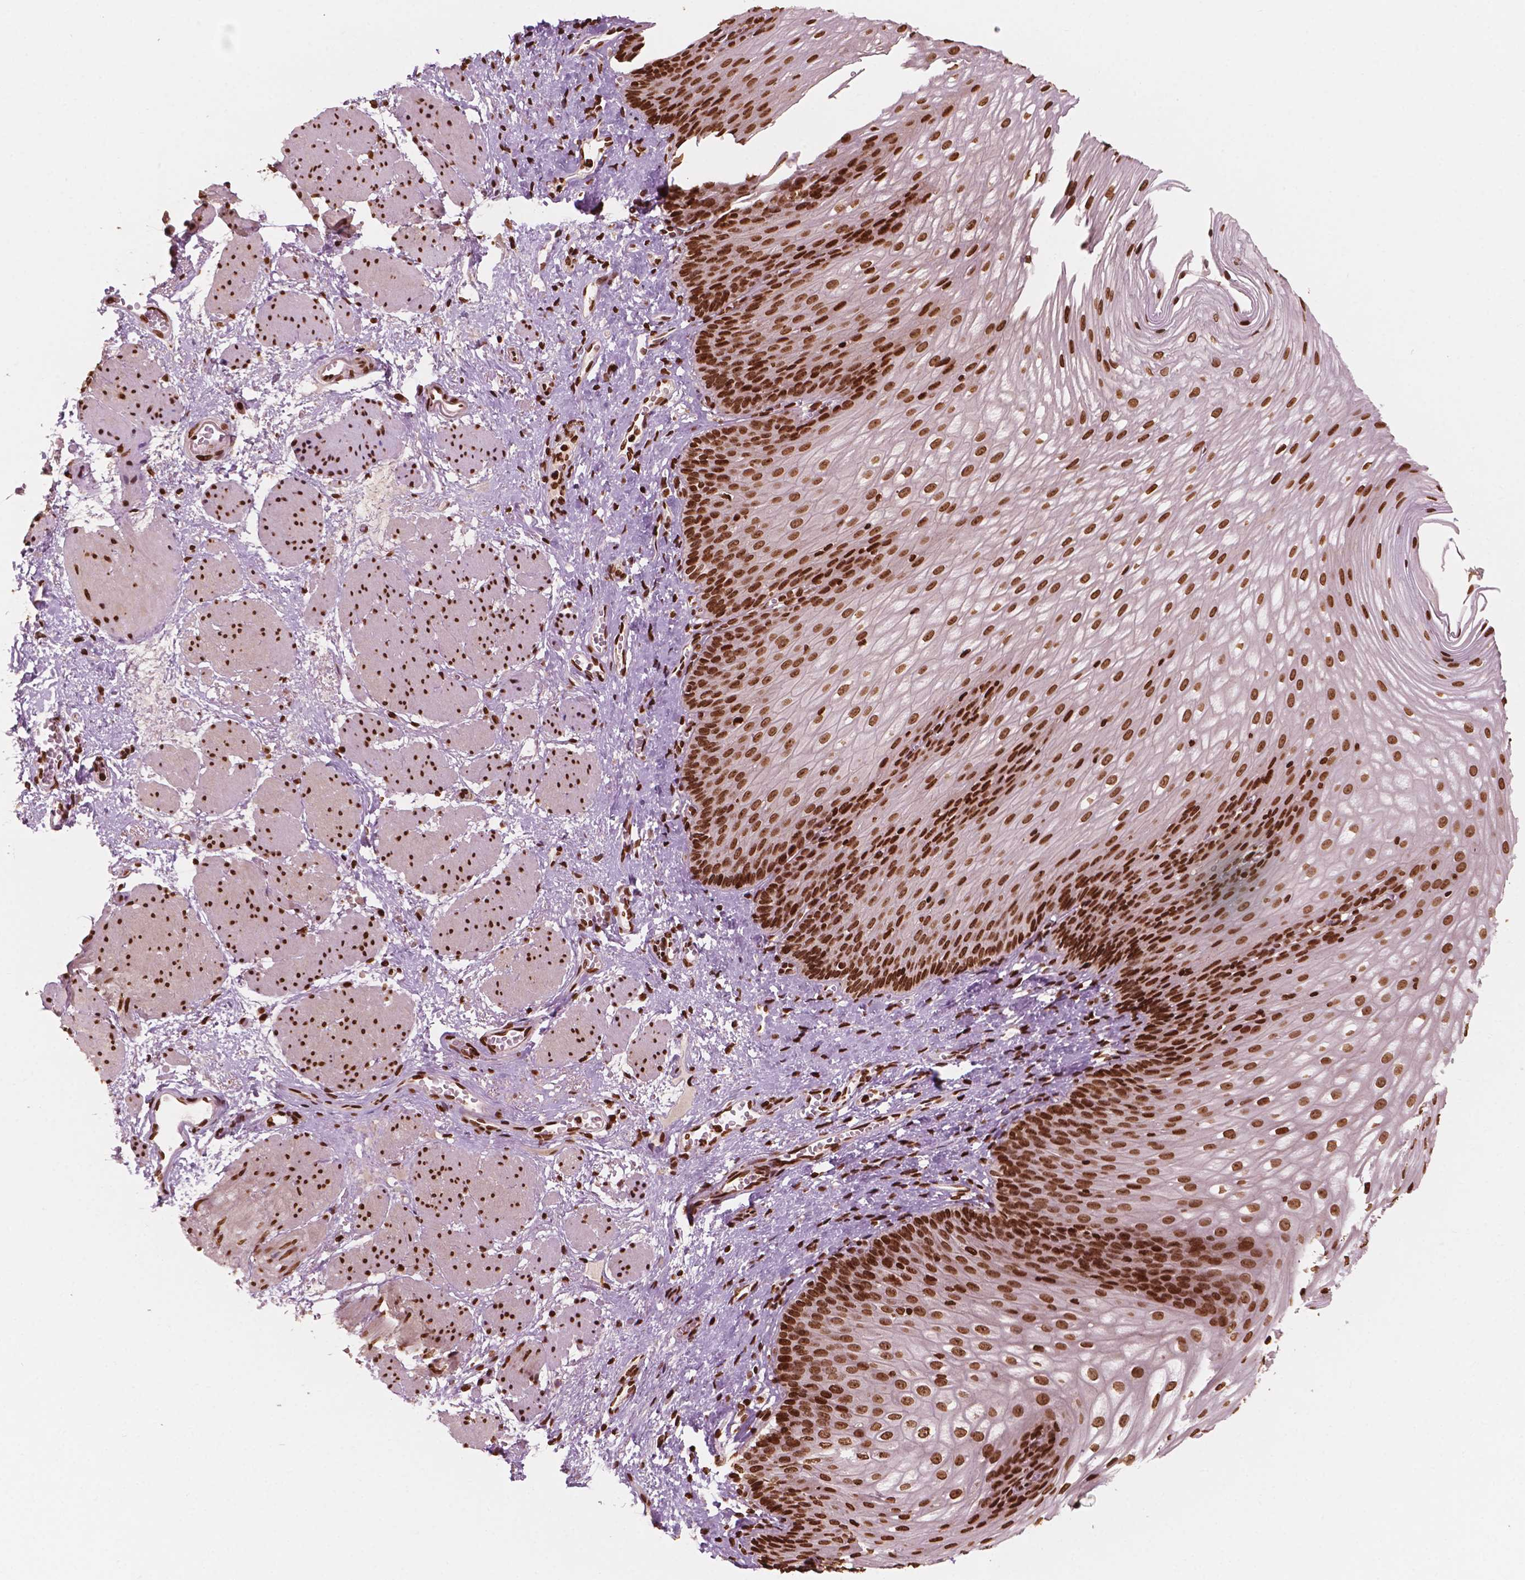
{"staining": {"intensity": "strong", "quantity": ">75%", "location": "nuclear"}, "tissue": "esophagus", "cell_type": "Squamous epithelial cells", "image_type": "normal", "snomed": [{"axis": "morphology", "description": "Normal tissue, NOS"}, {"axis": "topography", "description": "Esophagus"}], "caption": "Esophagus stained with a brown dye shows strong nuclear positive staining in approximately >75% of squamous epithelial cells.", "gene": "H3C7", "patient": {"sex": "male", "age": 62}}